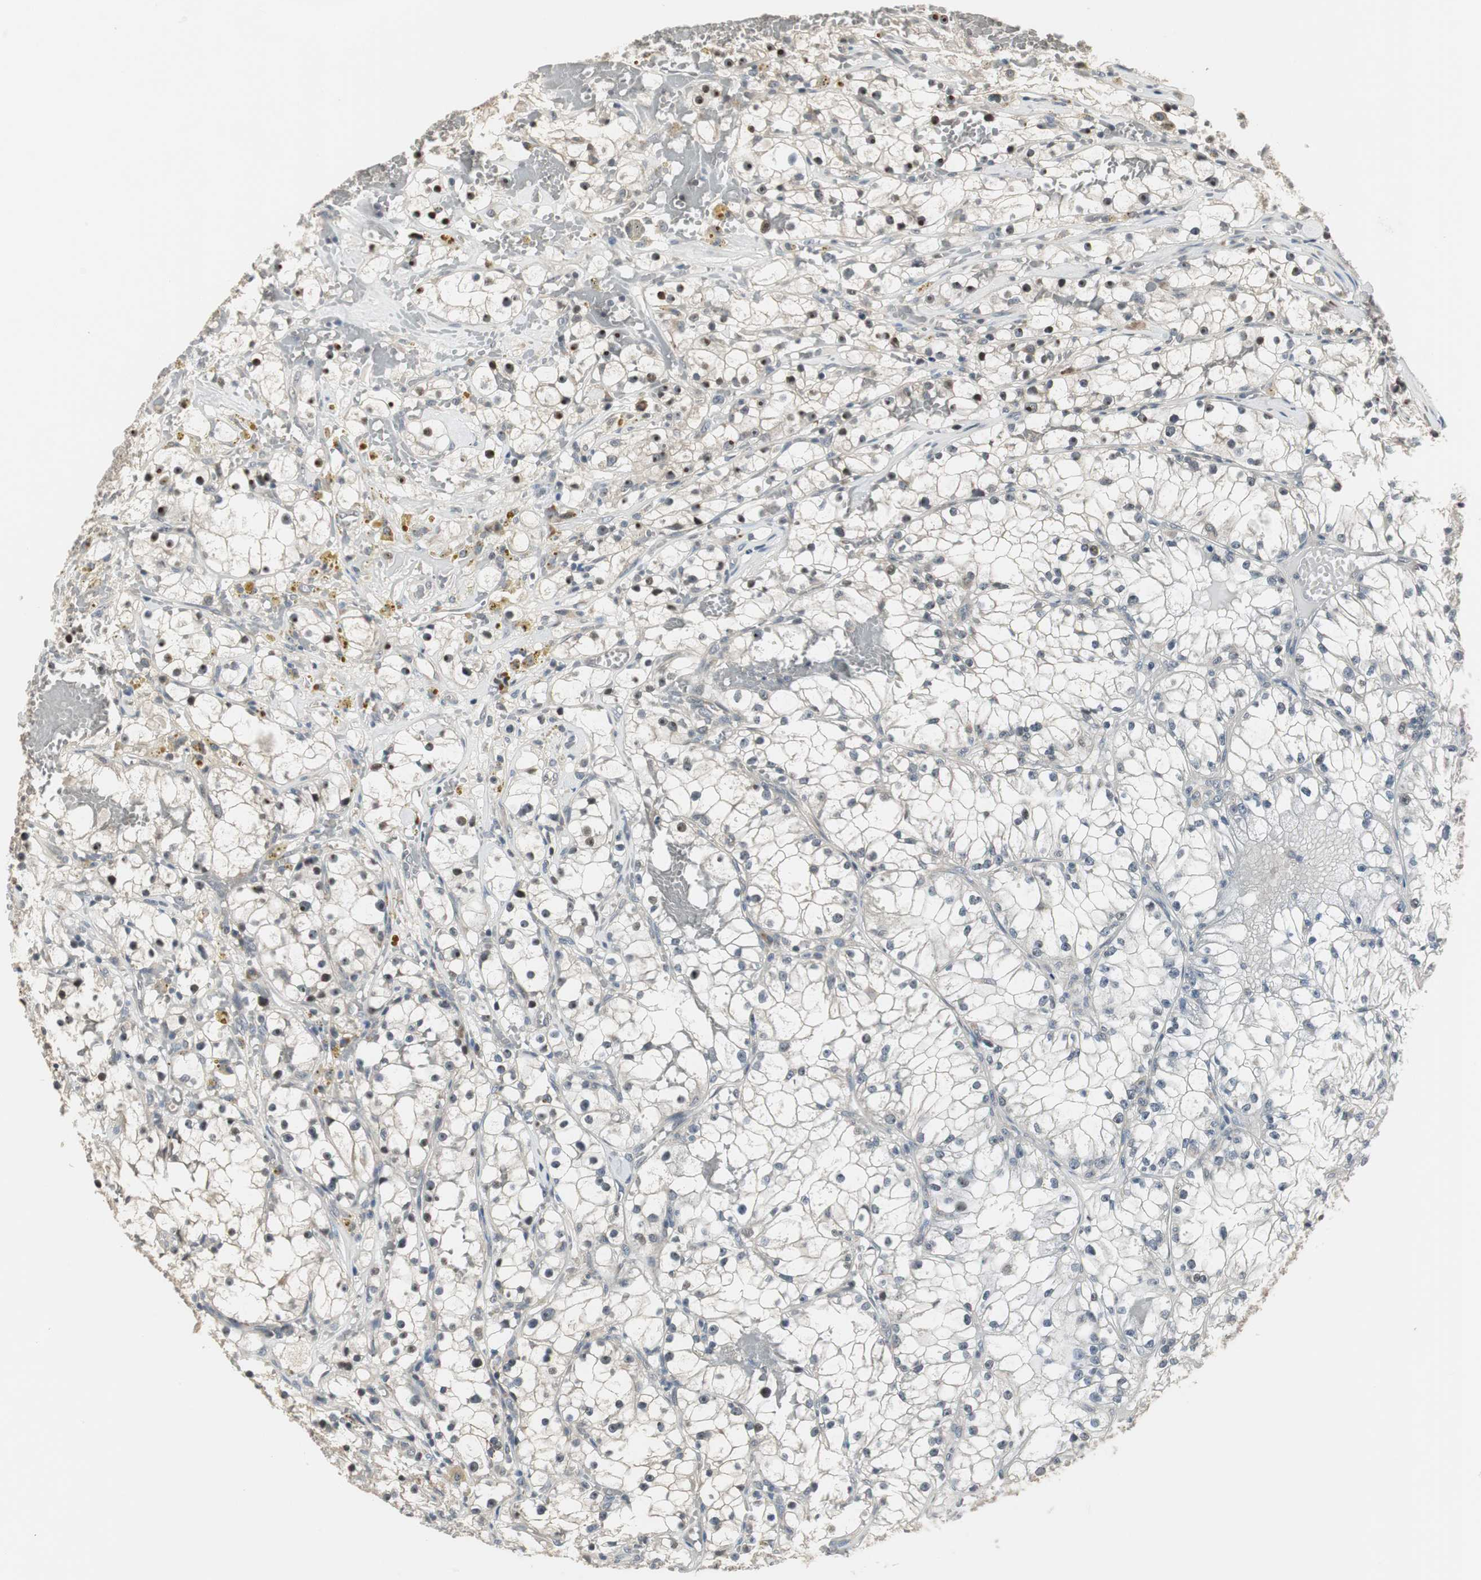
{"staining": {"intensity": "weak", "quantity": "<25%", "location": "cytoplasmic/membranous,nuclear"}, "tissue": "renal cancer", "cell_type": "Tumor cells", "image_type": "cancer", "snomed": [{"axis": "morphology", "description": "Adenocarcinoma, NOS"}, {"axis": "topography", "description": "Kidney"}], "caption": "An immunohistochemistry (IHC) image of renal cancer (adenocarcinoma) is shown. There is no staining in tumor cells of renal cancer (adenocarcinoma).", "gene": "CCT5", "patient": {"sex": "male", "age": 56}}